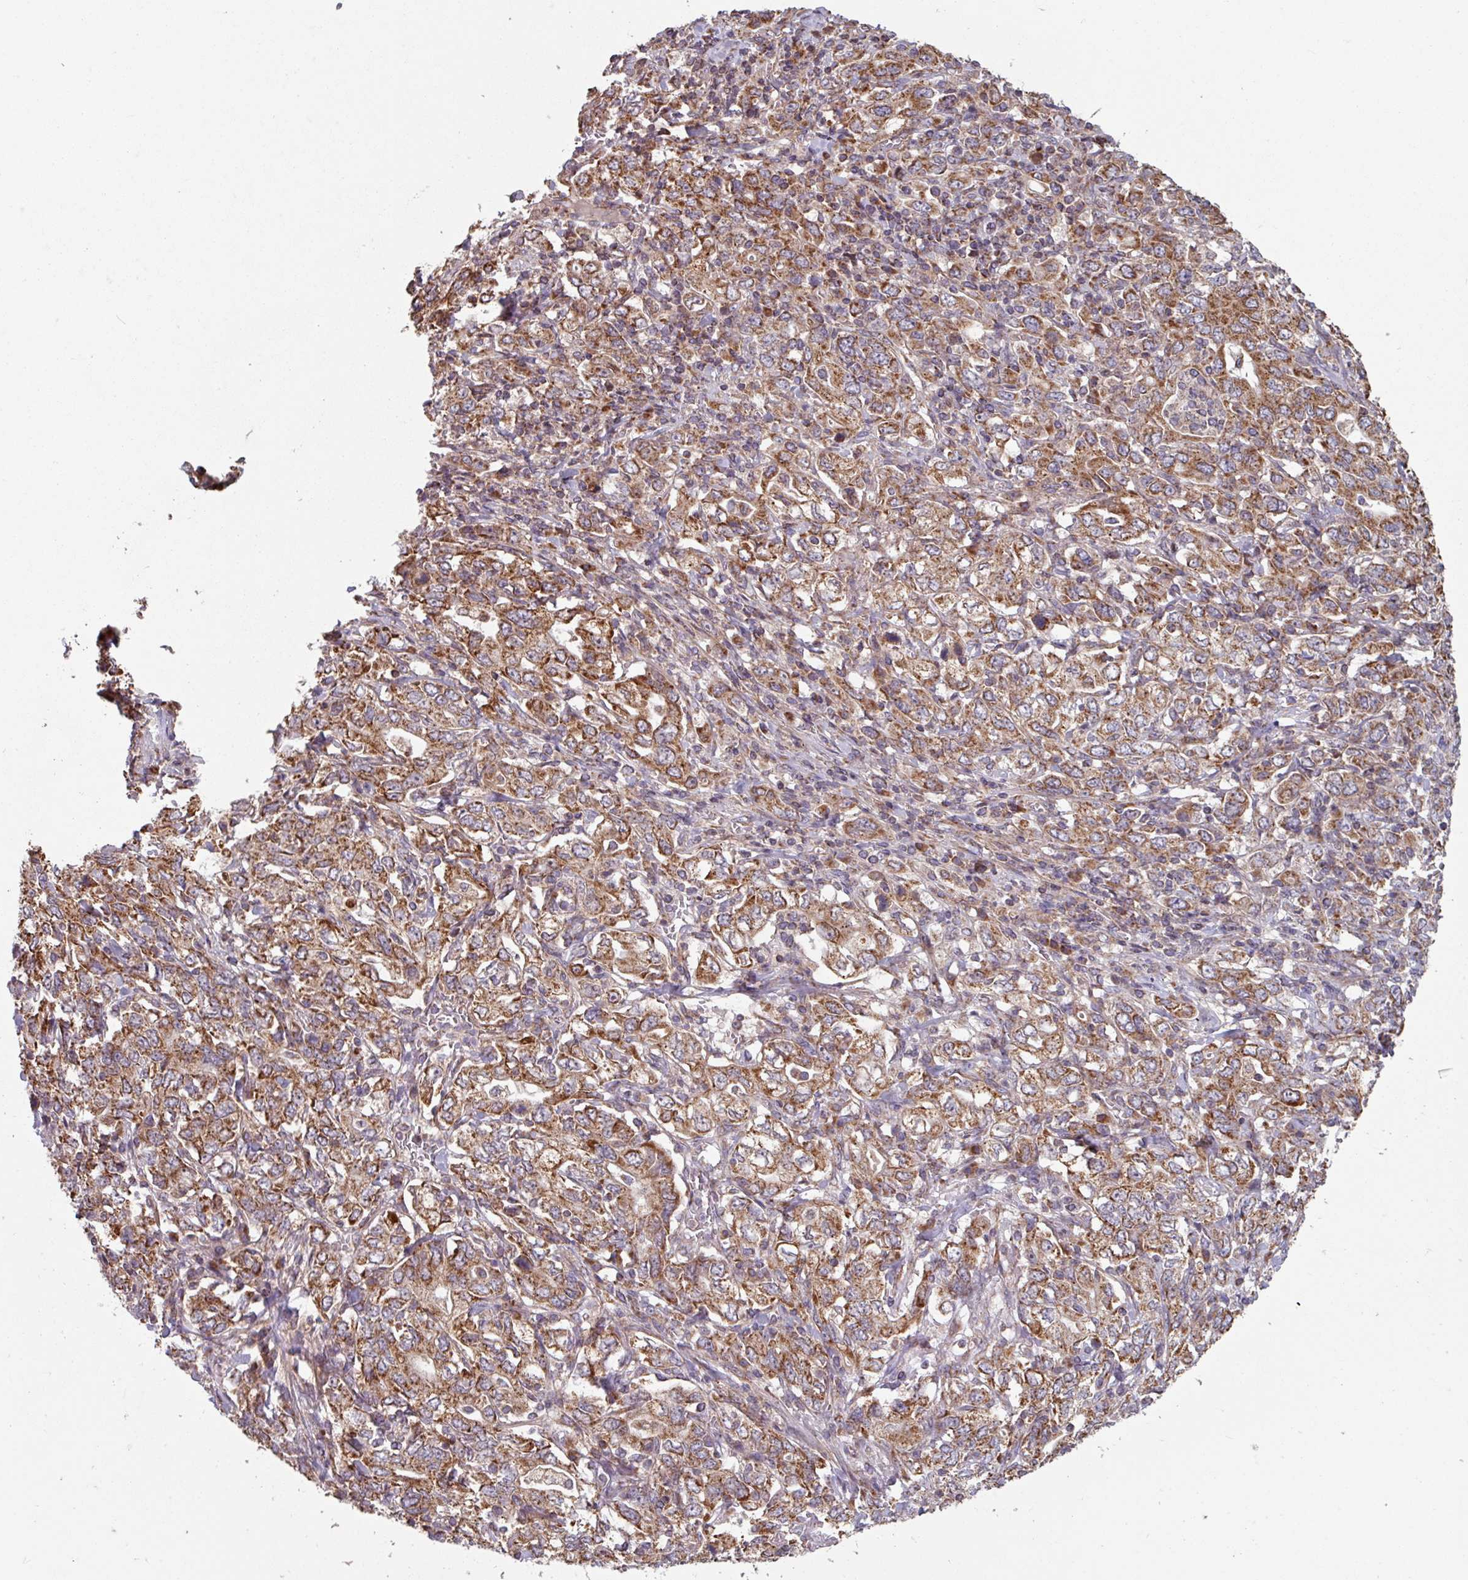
{"staining": {"intensity": "strong", "quantity": ">75%", "location": "cytoplasmic/membranous"}, "tissue": "stomach cancer", "cell_type": "Tumor cells", "image_type": "cancer", "snomed": [{"axis": "morphology", "description": "Adenocarcinoma, NOS"}, {"axis": "topography", "description": "Stomach, upper"}, {"axis": "topography", "description": "Stomach"}], "caption": "IHC image of stomach cancer (adenocarcinoma) stained for a protein (brown), which demonstrates high levels of strong cytoplasmic/membranous positivity in approximately >75% of tumor cells.", "gene": "COX7C", "patient": {"sex": "male", "age": 62}}